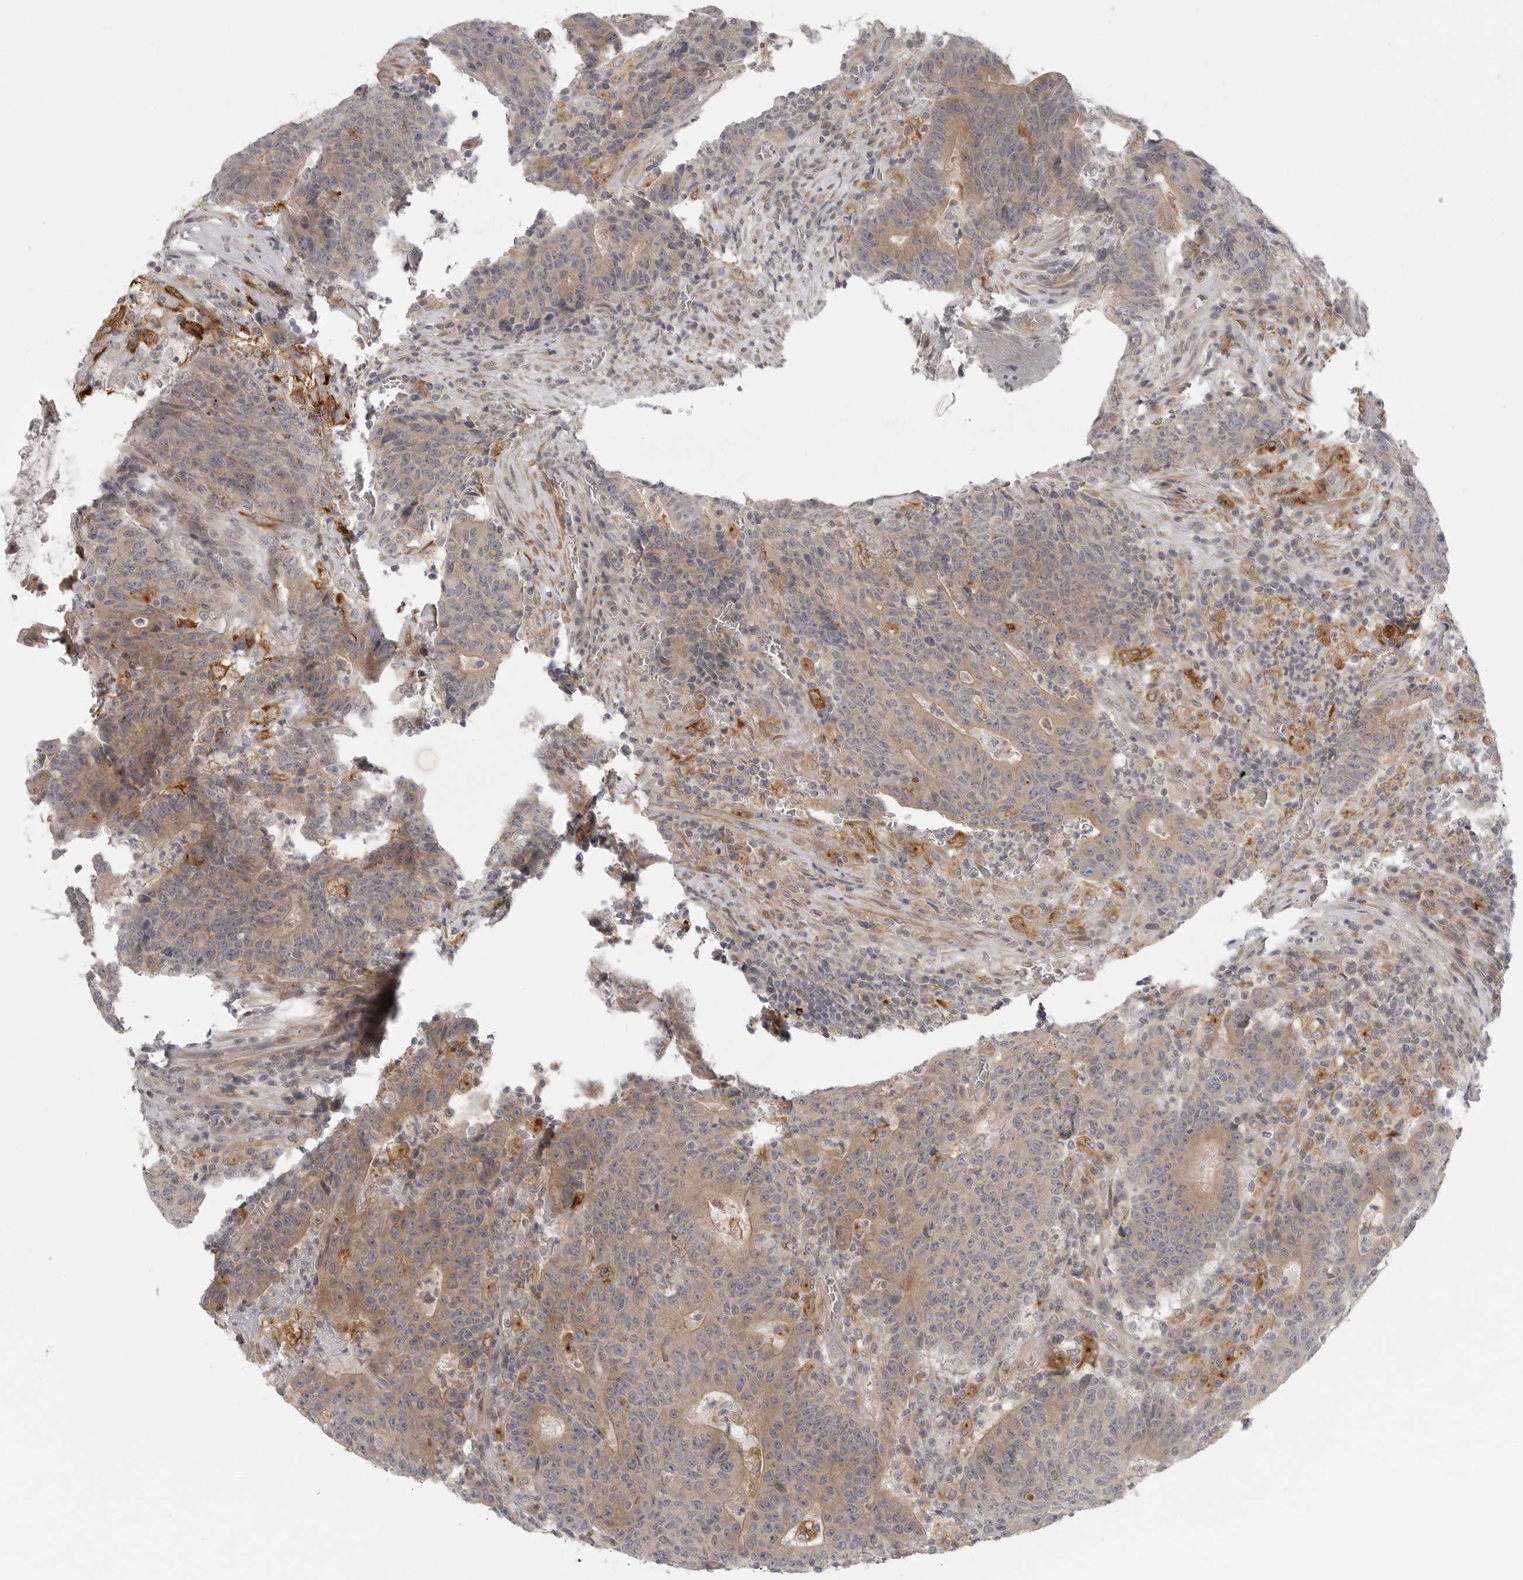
{"staining": {"intensity": "weak", "quantity": ">75%", "location": "cytoplasmic/membranous"}, "tissue": "colorectal cancer", "cell_type": "Tumor cells", "image_type": "cancer", "snomed": [{"axis": "morphology", "description": "Adenocarcinoma, NOS"}, {"axis": "topography", "description": "Colon"}], "caption": "Immunohistochemical staining of adenocarcinoma (colorectal) exhibits weak cytoplasmic/membranous protein positivity in approximately >75% of tumor cells.", "gene": "CCPG1", "patient": {"sex": "female", "age": 75}}